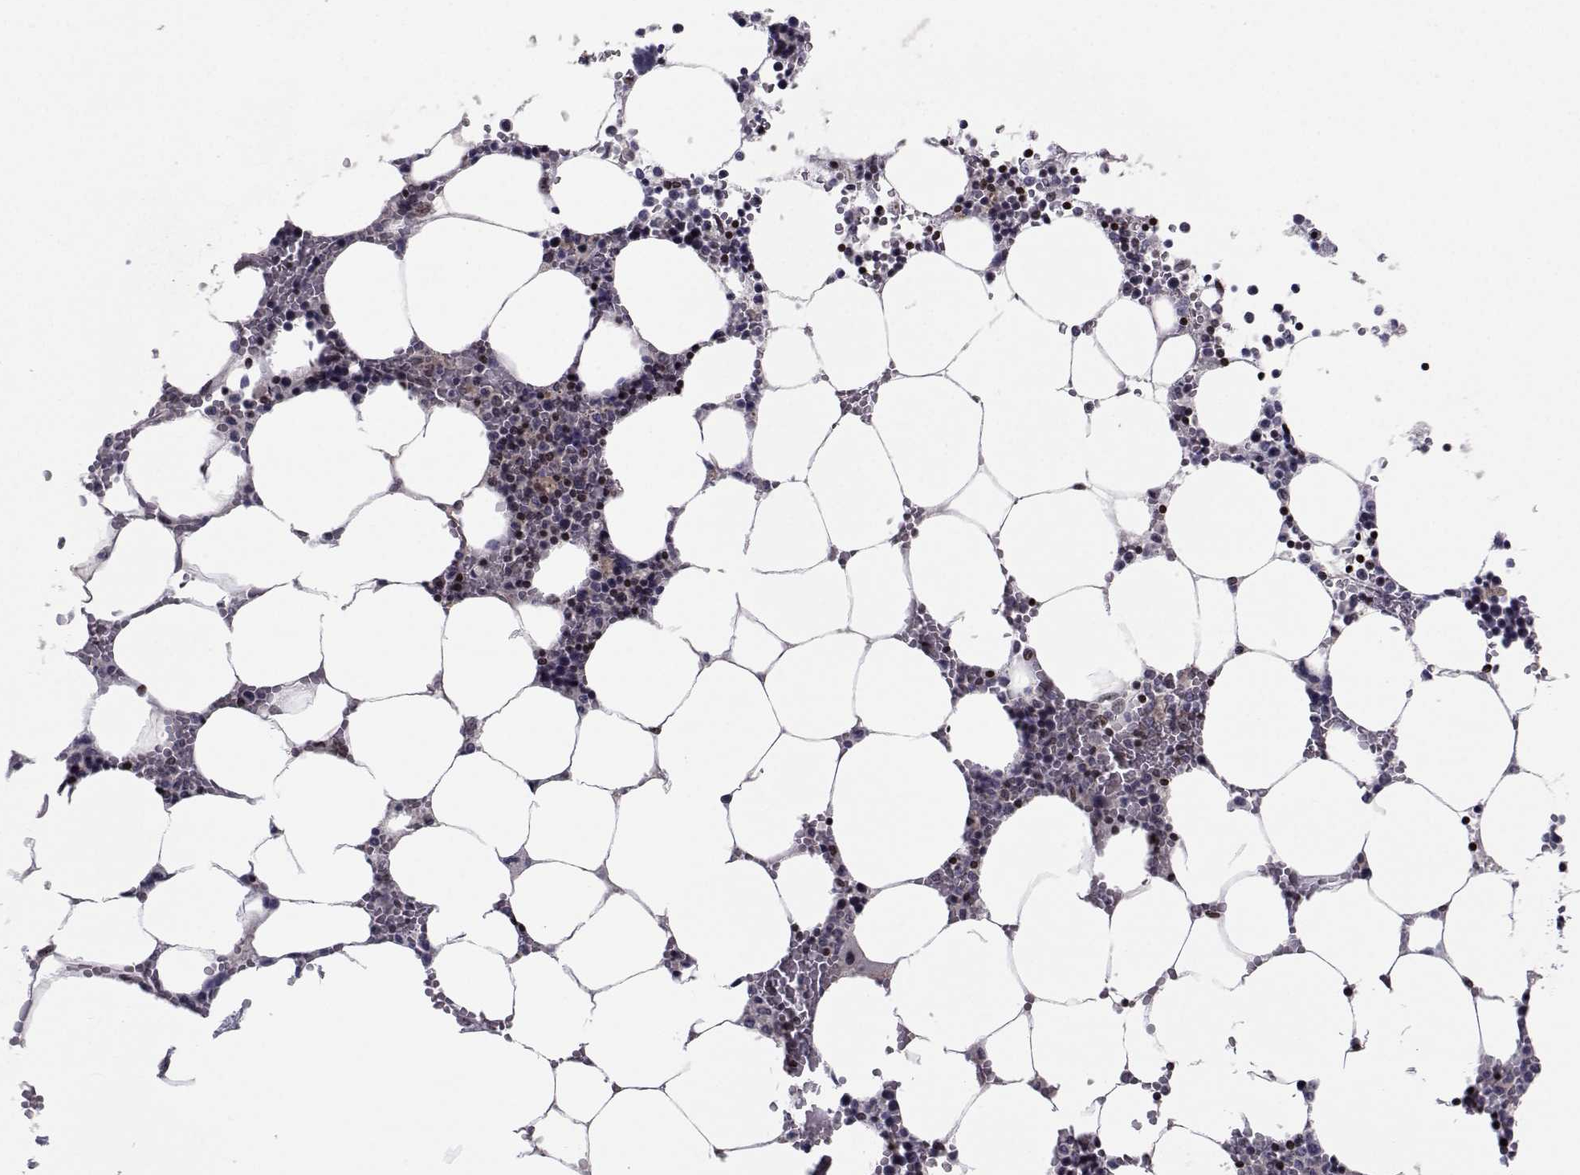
{"staining": {"intensity": "moderate", "quantity": "<25%", "location": "cytoplasmic/membranous"}, "tissue": "bone marrow", "cell_type": "Hematopoietic cells", "image_type": "normal", "snomed": [{"axis": "morphology", "description": "Normal tissue, NOS"}, {"axis": "topography", "description": "Bone marrow"}], "caption": "Immunohistochemistry (IHC) (DAB (3,3'-diaminobenzidine)) staining of unremarkable human bone marrow exhibits moderate cytoplasmic/membranous protein positivity in approximately <25% of hematopoietic cells. Ihc stains the protein of interest in brown and the nuclei are stained blue.", "gene": "PCP4L1", "patient": {"sex": "female", "age": 64}}